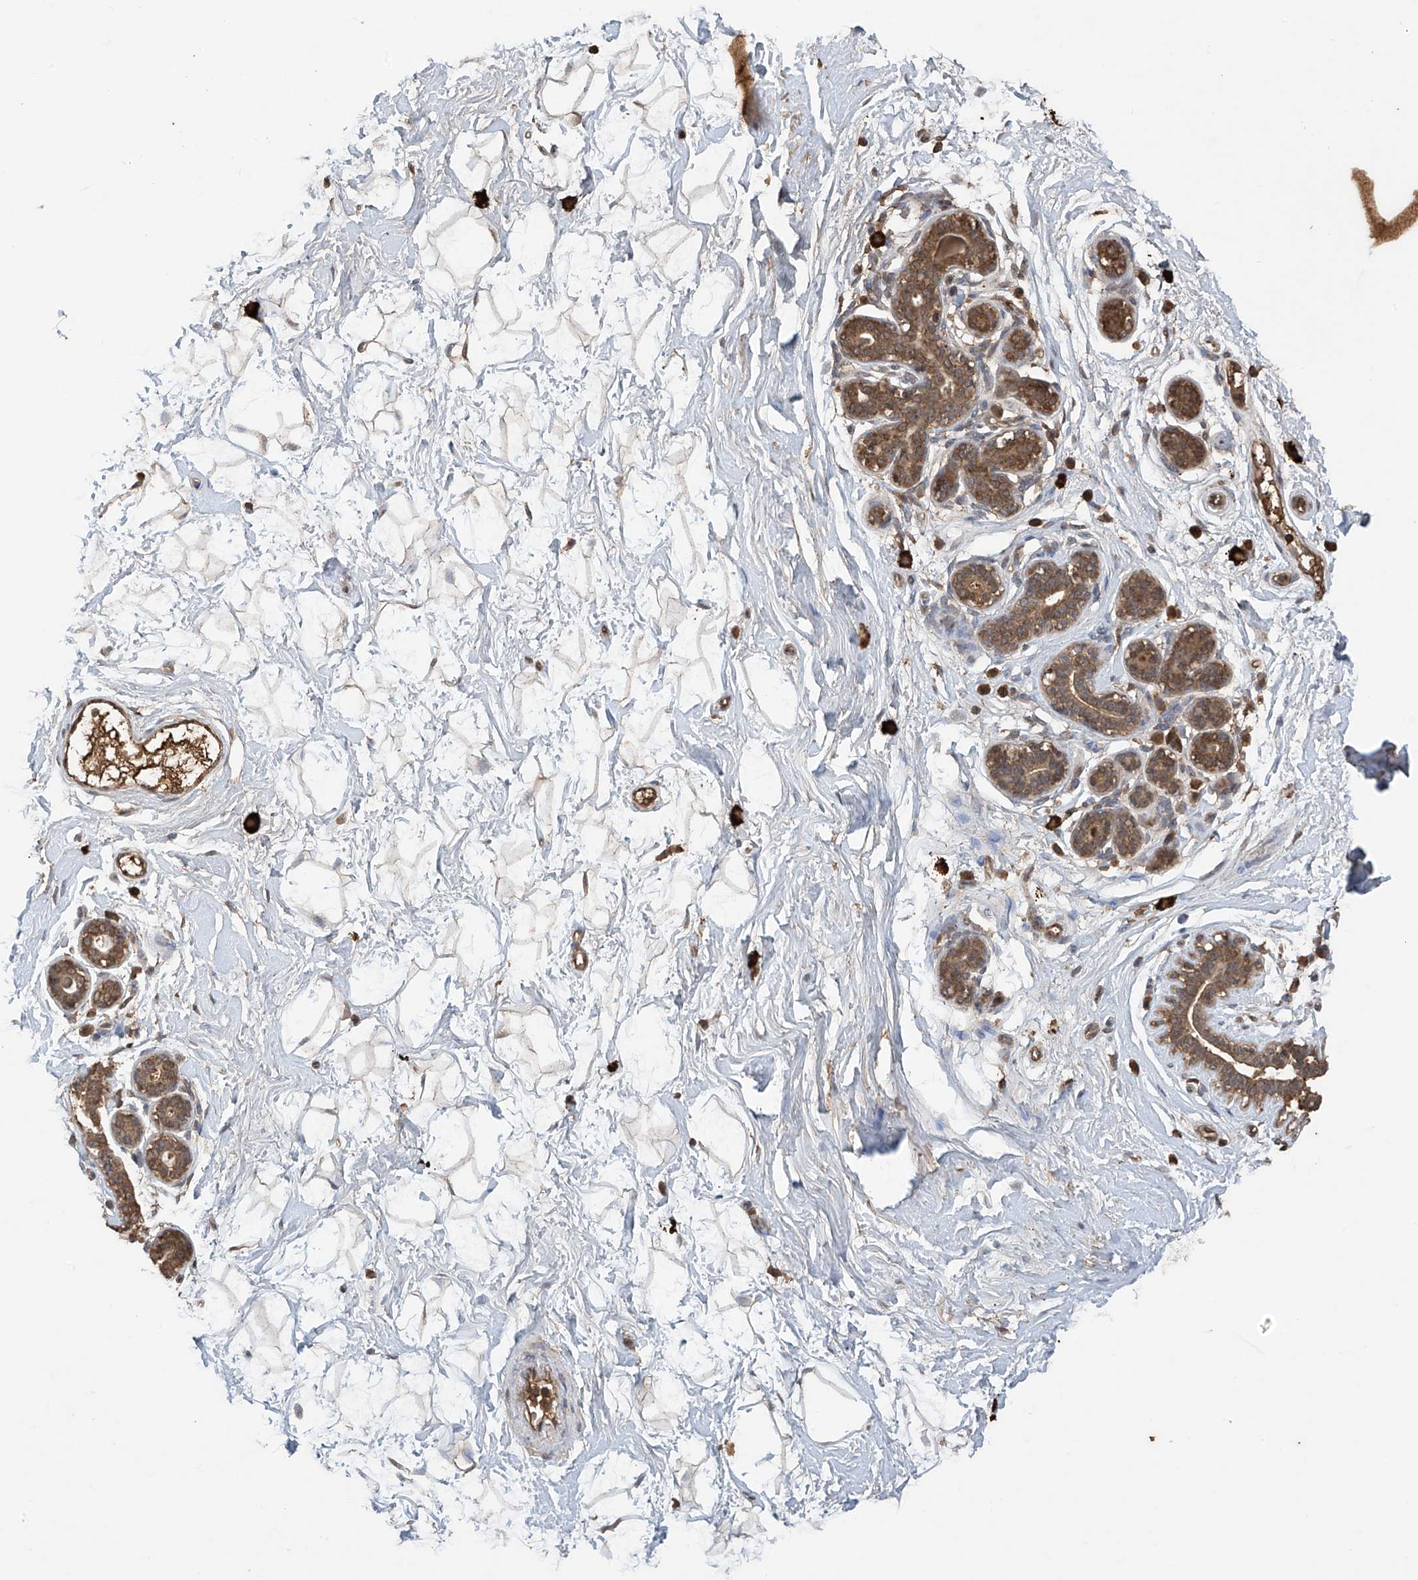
{"staining": {"intensity": "weak", "quantity": "25%-75%", "location": "cytoplasmic/membranous"}, "tissue": "breast", "cell_type": "Adipocytes", "image_type": "normal", "snomed": [{"axis": "morphology", "description": "Normal tissue, NOS"}, {"axis": "morphology", "description": "Adenoma, NOS"}, {"axis": "topography", "description": "Breast"}], "caption": "Immunohistochemical staining of normal breast displays 25%-75% levels of weak cytoplasmic/membranous protein staining in about 25%-75% of adipocytes.", "gene": "PNPT1", "patient": {"sex": "female", "age": 23}}